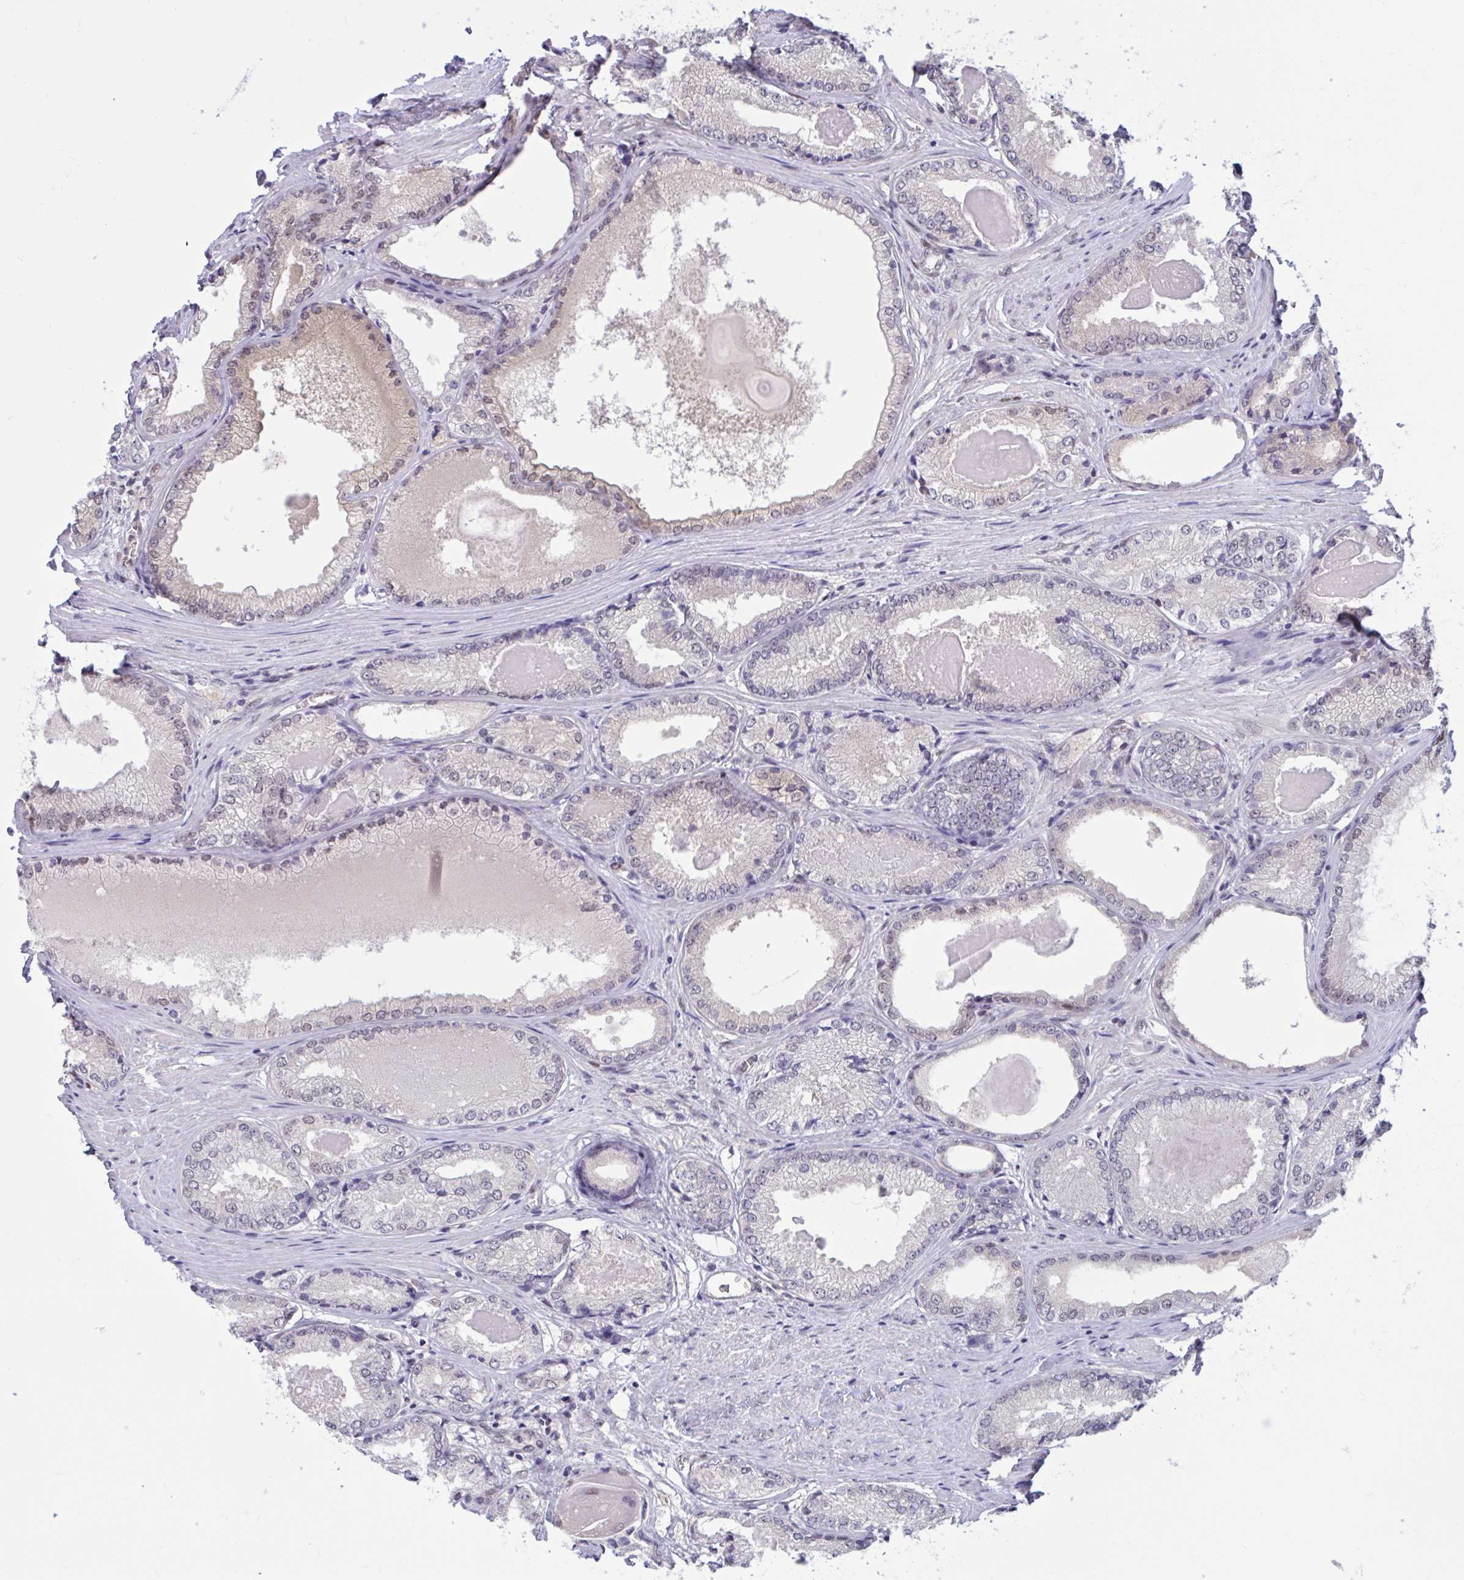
{"staining": {"intensity": "negative", "quantity": "none", "location": "none"}, "tissue": "prostate cancer", "cell_type": "Tumor cells", "image_type": "cancer", "snomed": [{"axis": "morphology", "description": "Adenocarcinoma, NOS"}, {"axis": "morphology", "description": "Adenocarcinoma, Low grade"}, {"axis": "topography", "description": "Prostate"}], "caption": "IHC photomicrograph of human low-grade adenocarcinoma (prostate) stained for a protein (brown), which reveals no staining in tumor cells.", "gene": "RBL1", "patient": {"sex": "male", "age": 68}}